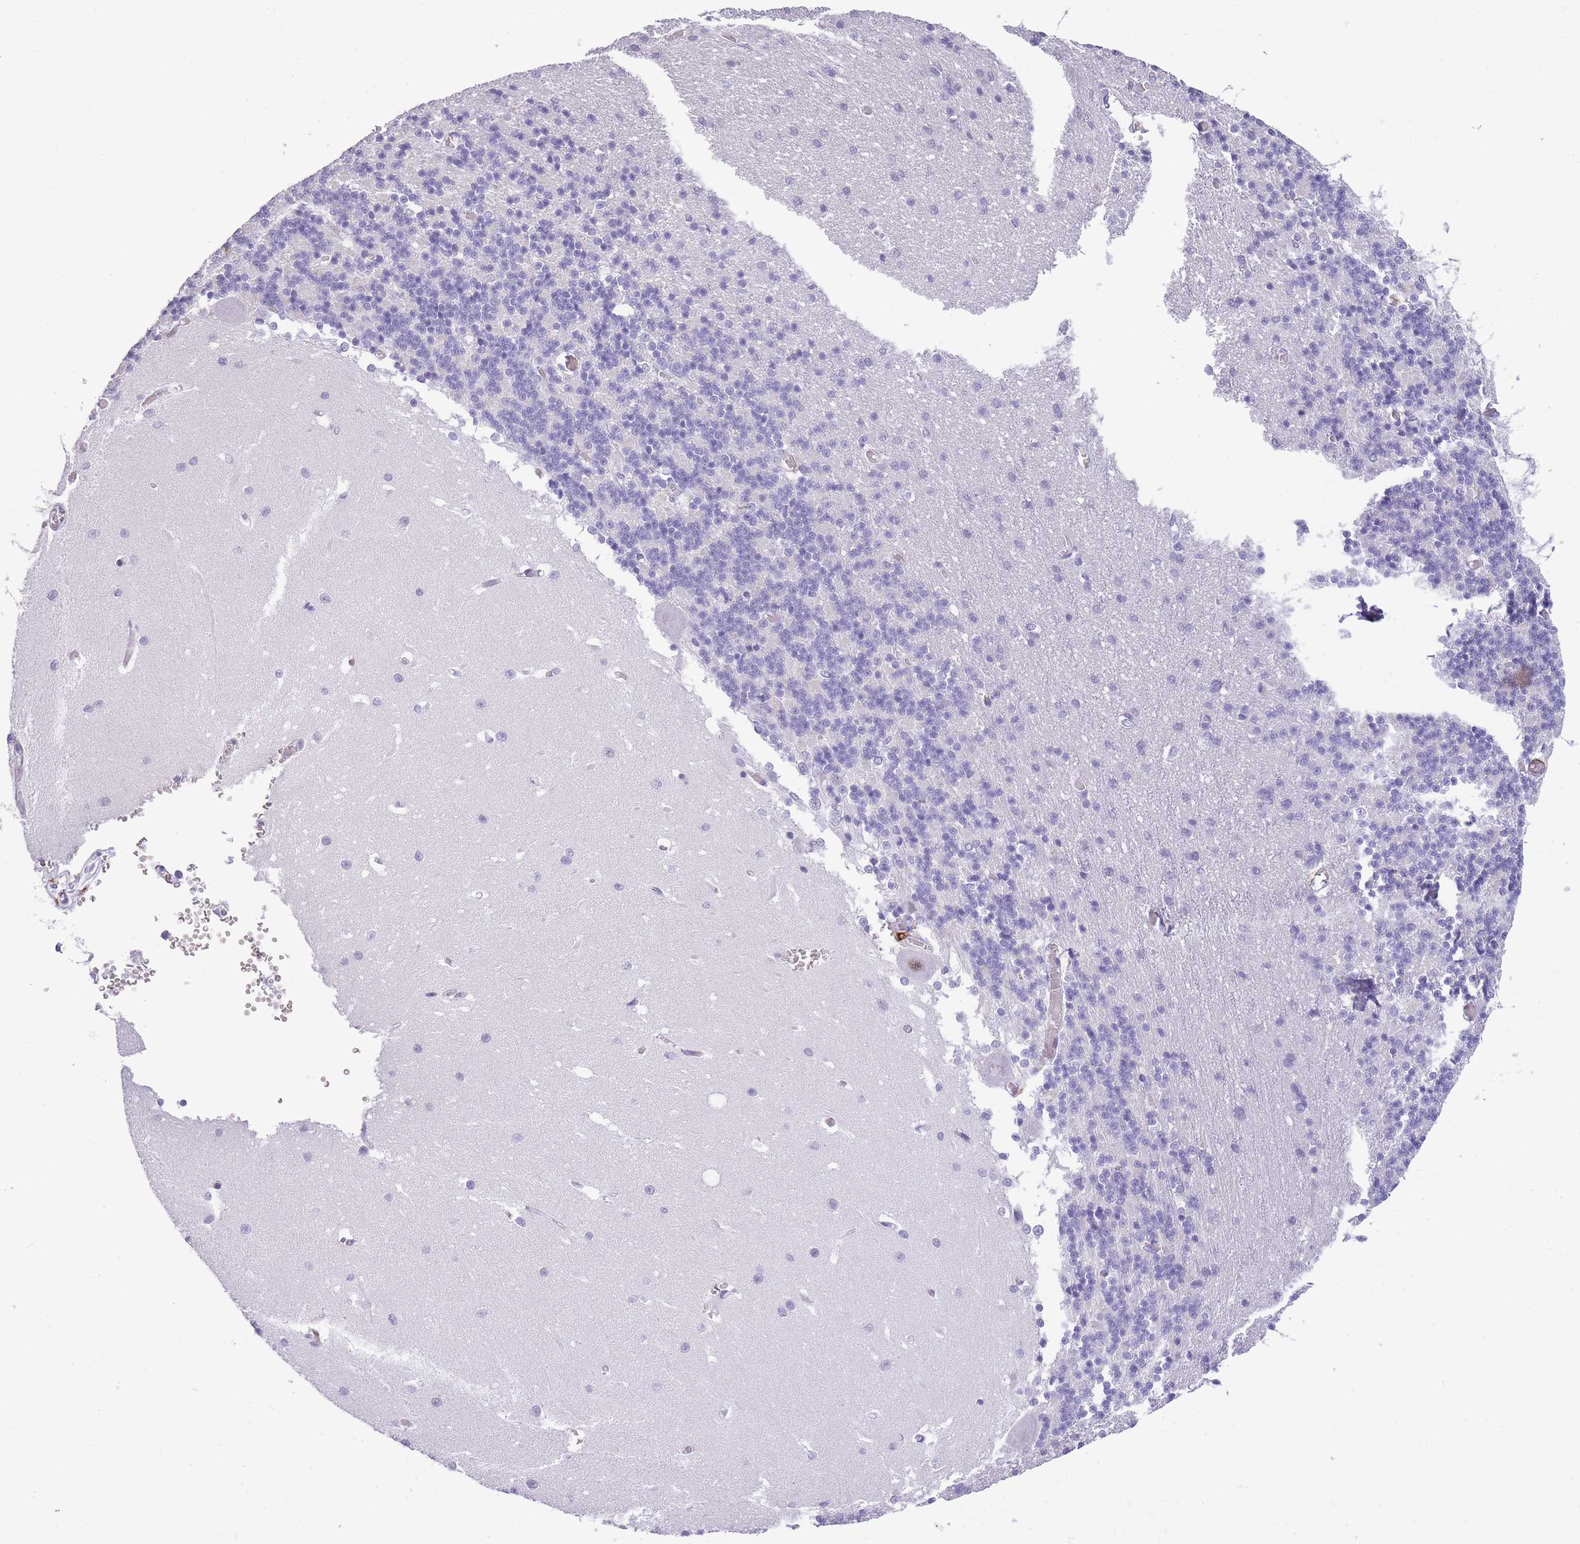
{"staining": {"intensity": "negative", "quantity": "none", "location": "none"}, "tissue": "cerebellum", "cell_type": "Cells in granular layer", "image_type": "normal", "snomed": [{"axis": "morphology", "description": "Normal tissue, NOS"}, {"axis": "topography", "description": "Cerebellum"}], "caption": "DAB (3,3'-diaminobenzidine) immunohistochemical staining of unremarkable human cerebellum displays no significant staining in cells in granular layer. (DAB immunohistochemistry (IHC), high magnification).", "gene": "RADX", "patient": {"sex": "male", "age": 37}}